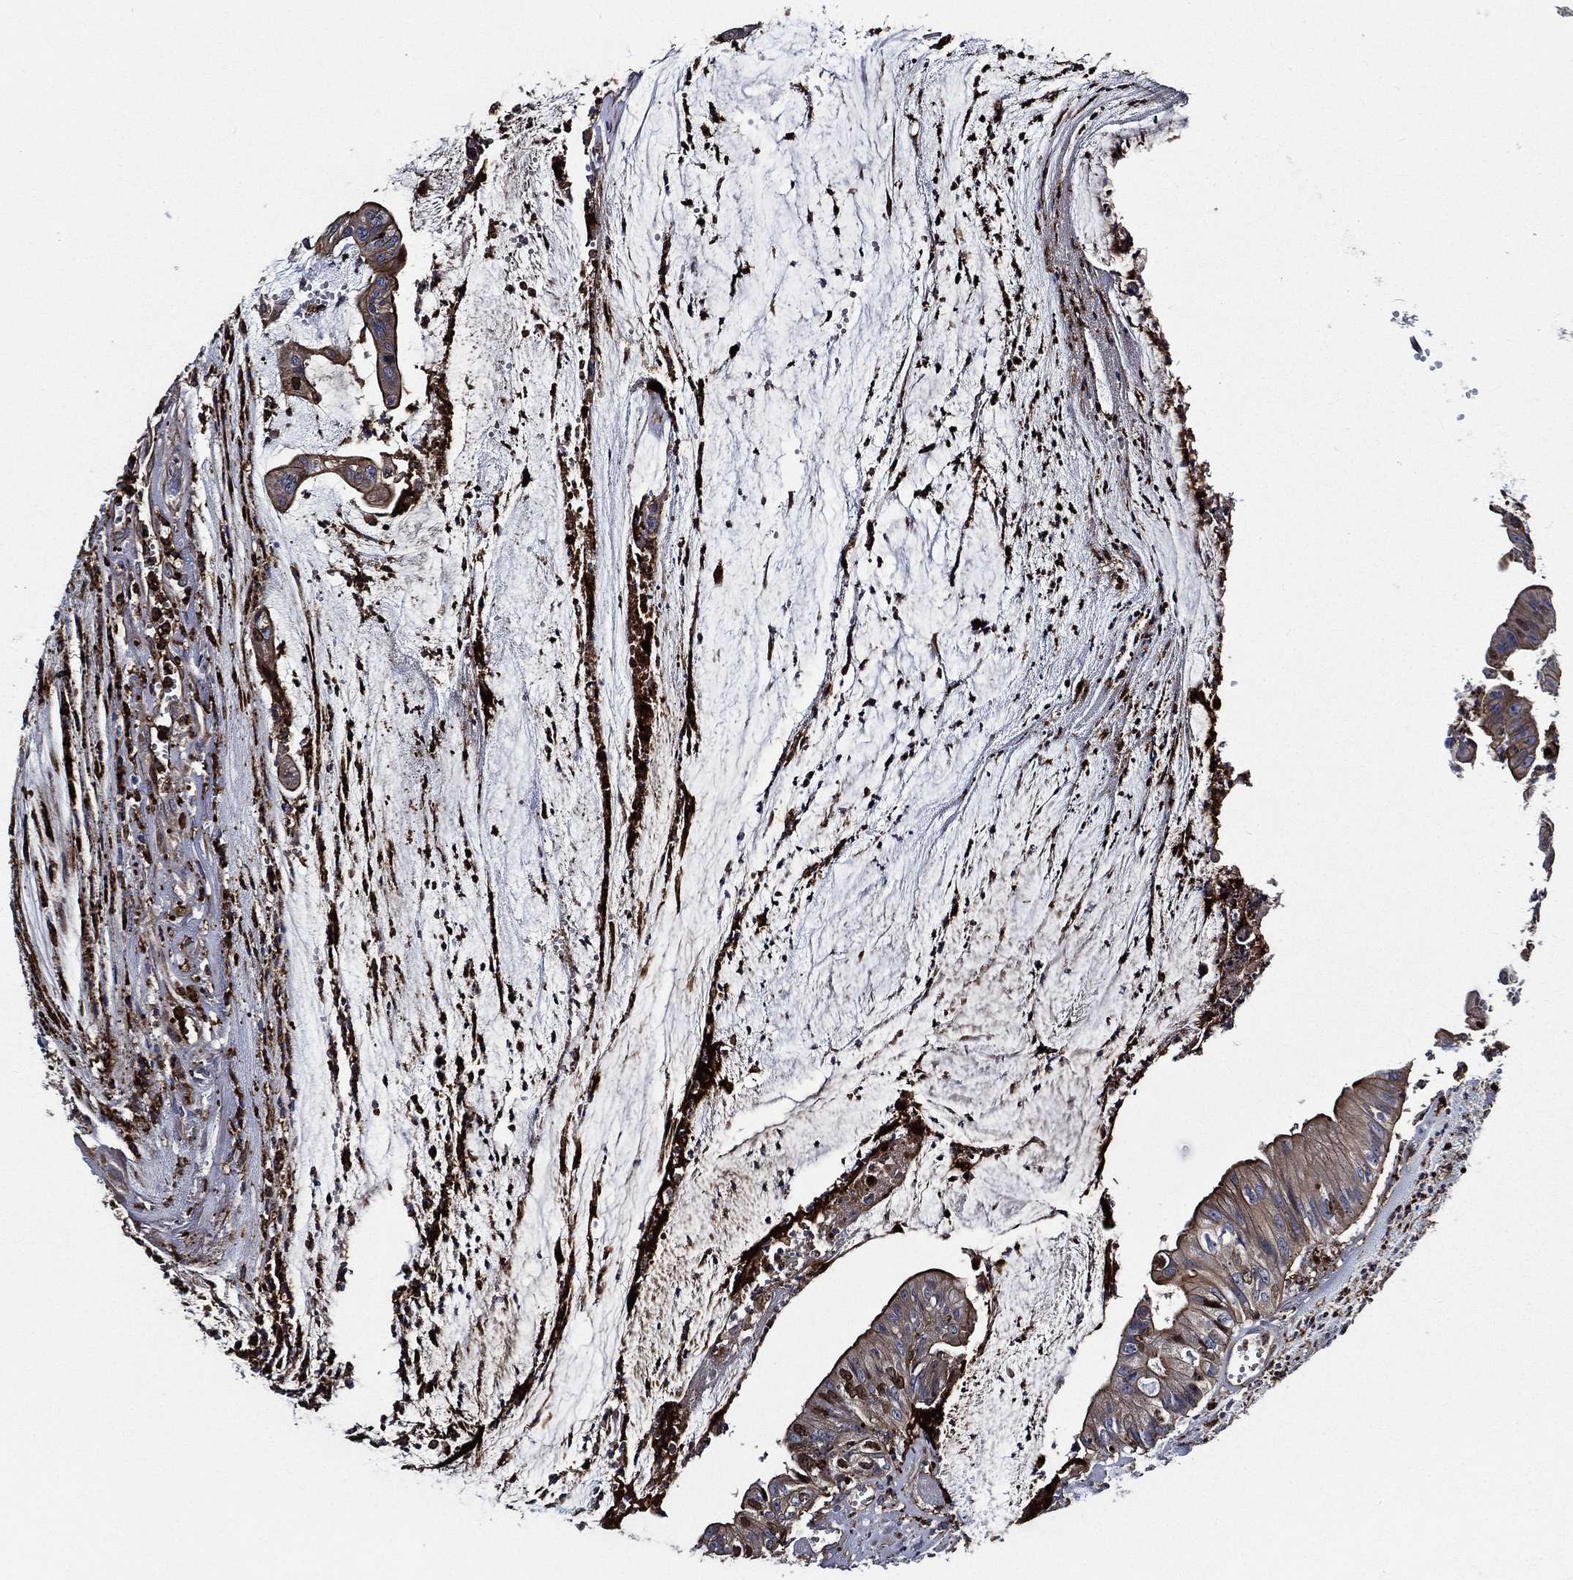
{"staining": {"intensity": "moderate", "quantity": "<25%", "location": "cytoplasmic/membranous"}, "tissue": "colorectal cancer", "cell_type": "Tumor cells", "image_type": "cancer", "snomed": [{"axis": "morphology", "description": "Adenocarcinoma, NOS"}, {"axis": "topography", "description": "Colon"}], "caption": "Tumor cells demonstrate moderate cytoplasmic/membranous expression in approximately <25% of cells in colorectal cancer (adenocarcinoma). The protein of interest is shown in brown color, while the nuclei are stained blue.", "gene": "KIF20B", "patient": {"sex": "female", "age": 69}}